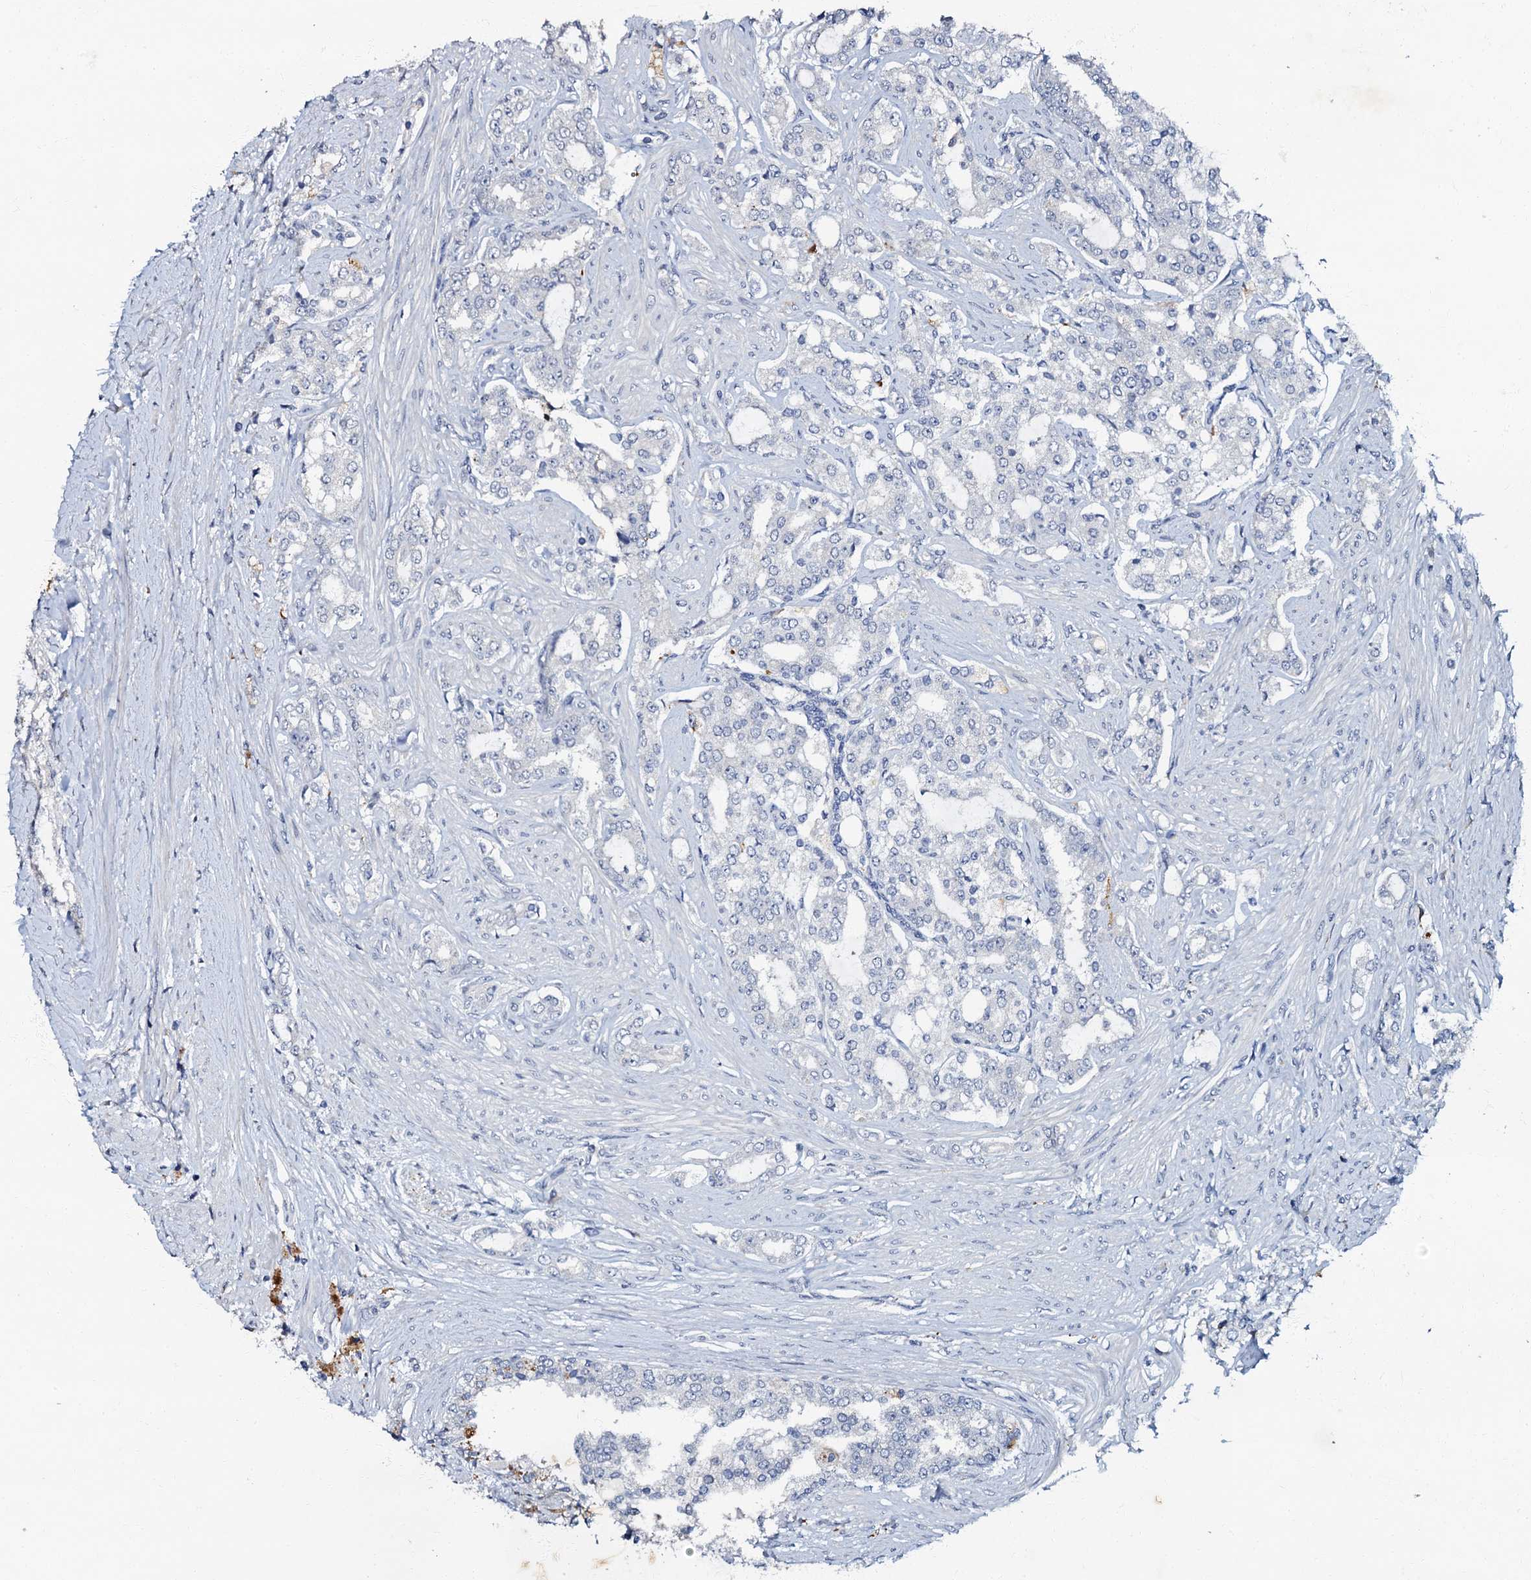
{"staining": {"intensity": "negative", "quantity": "none", "location": "none"}, "tissue": "prostate cancer", "cell_type": "Tumor cells", "image_type": "cancer", "snomed": [{"axis": "morphology", "description": "Adenocarcinoma, High grade"}, {"axis": "topography", "description": "Prostate"}], "caption": "Immunohistochemistry (IHC) image of human prostate cancer stained for a protein (brown), which shows no positivity in tumor cells. The staining was performed using DAB to visualize the protein expression in brown, while the nuclei were stained in blue with hematoxylin (Magnification: 20x).", "gene": "OLAH", "patient": {"sex": "male", "age": 64}}